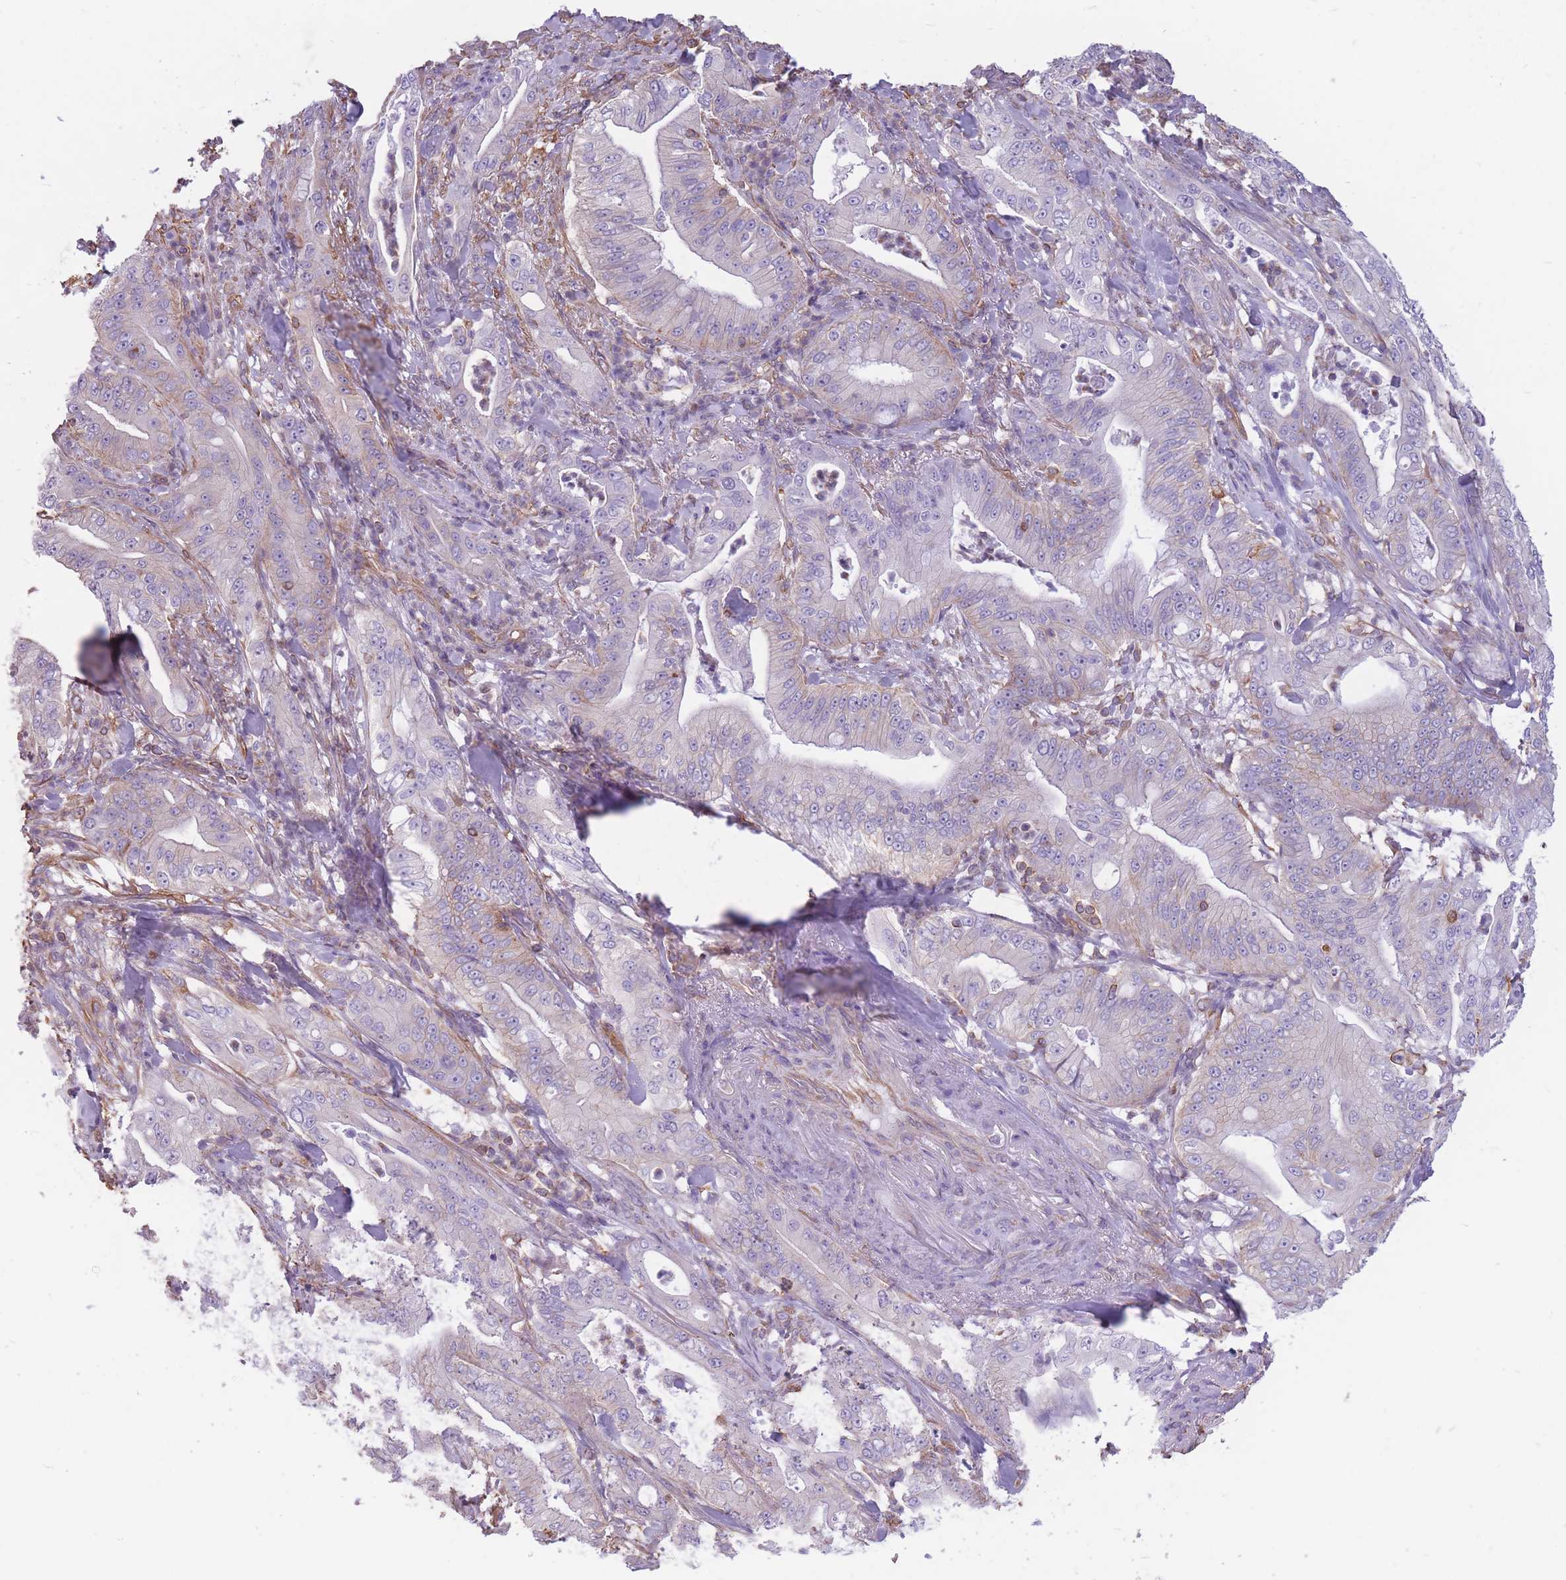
{"staining": {"intensity": "weak", "quantity": "<25%", "location": "cytoplasmic/membranous"}, "tissue": "pancreatic cancer", "cell_type": "Tumor cells", "image_type": "cancer", "snomed": [{"axis": "morphology", "description": "Adenocarcinoma, NOS"}, {"axis": "topography", "description": "Pancreas"}], "caption": "This is an immunohistochemistry histopathology image of pancreatic cancer. There is no positivity in tumor cells.", "gene": "ADD1", "patient": {"sex": "male", "age": 71}}